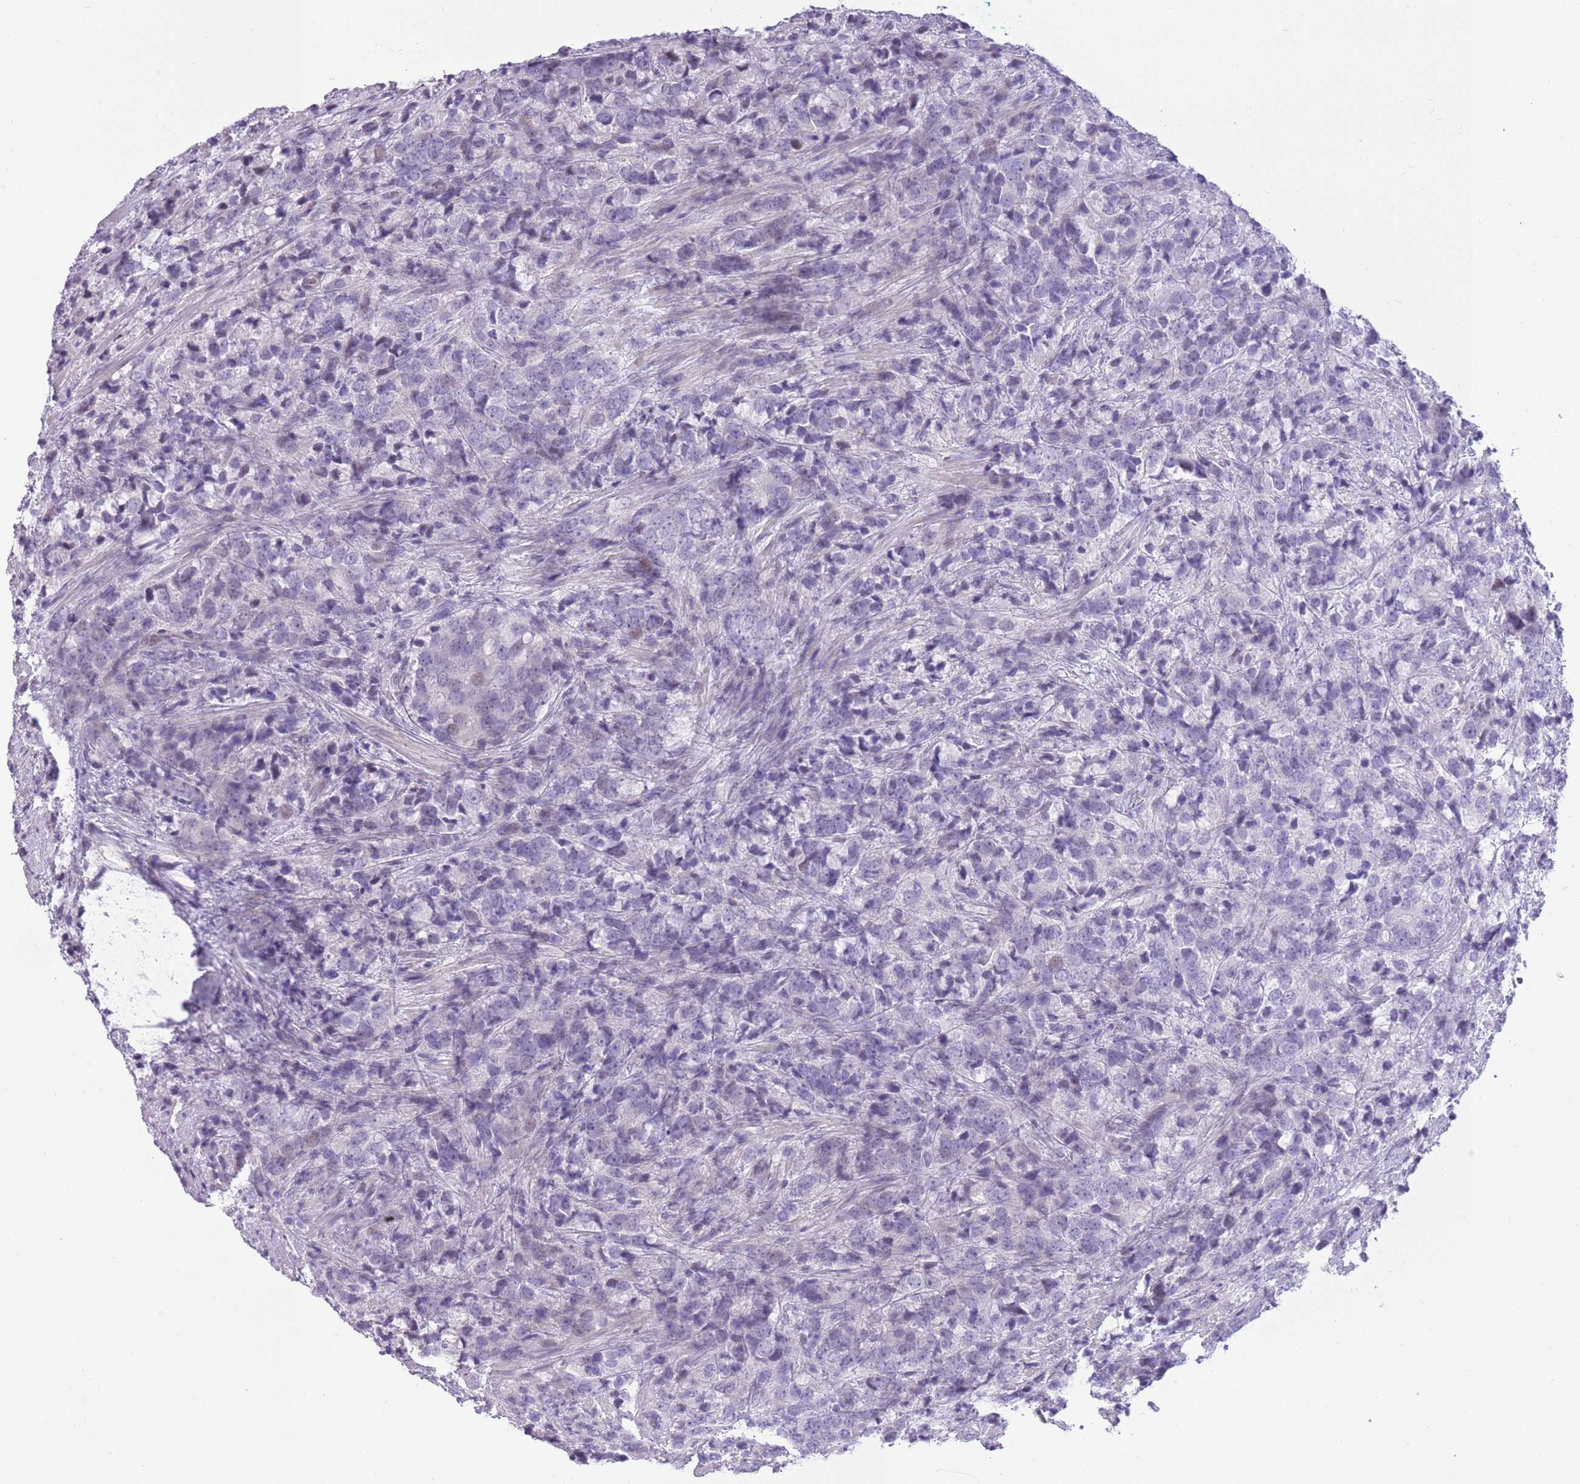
{"staining": {"intensity": "negative", "quantity": "none", "location": "none"}, "tissue": "prostate cancer", "cell_type": "Tumor cells", "image_type": "cancer", "snomed": [{"axis": "morphology", "description": "Adenocarcinoma, High grade"}, {"axis": "topography", "description": "Prostate"}], "caption": "There is no significant positivity in tumor cells of high-grade adenocarcinoma (prostate).", "gene": "WDR70", "patient": {"sex": "male", "age": 62}}